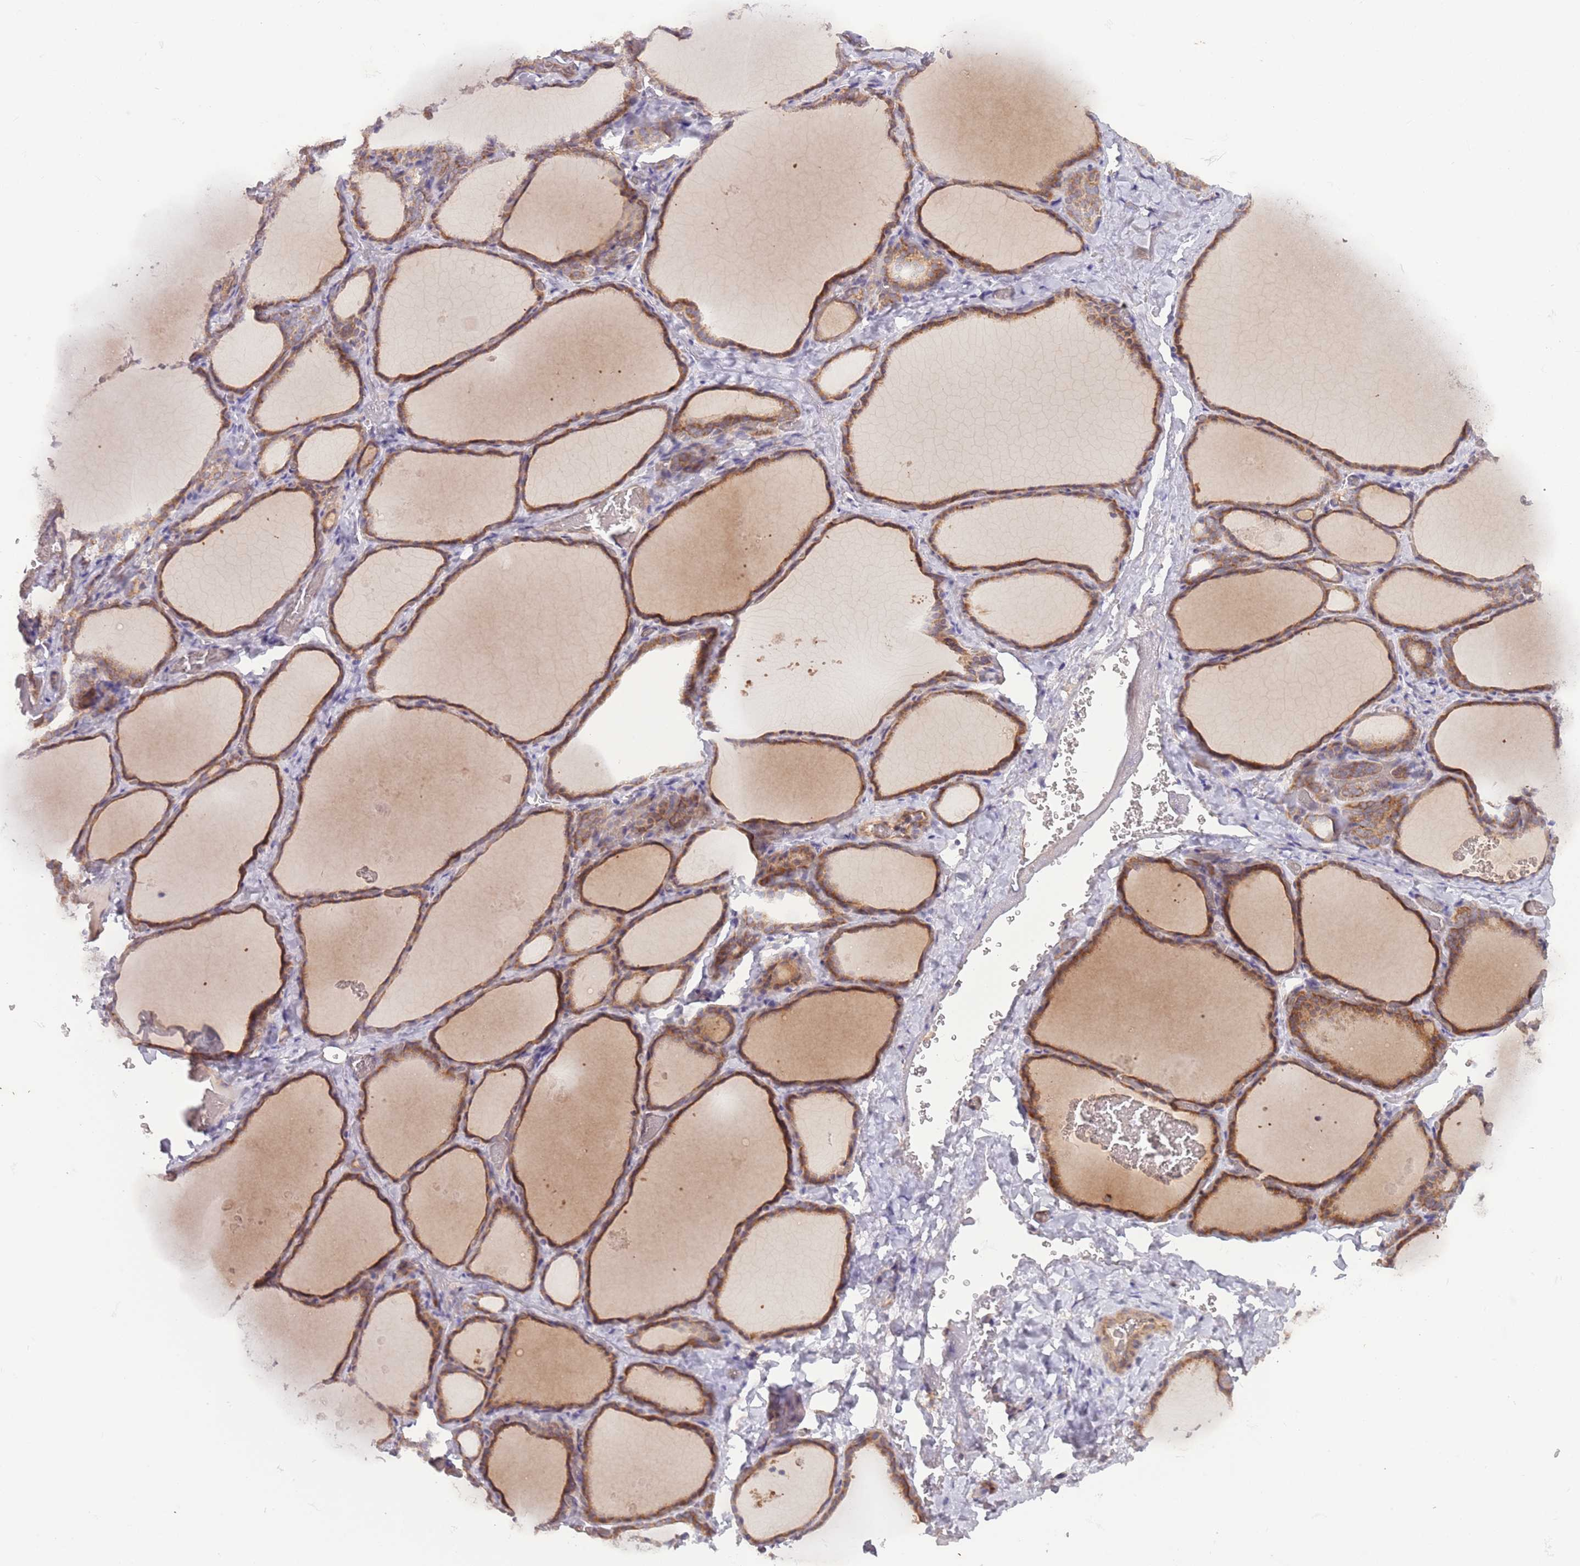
{"staining": {"intensity": "moderate", "quantity": ">75%", "location": "cytoplasmic/membranous"}, "tissue": "thyroid gland", "cell_type": "Glandular cells", "image_type": "normal", "snomed": [{"axis": "morphology", "description": "Normal tissue, NOS"}, {"axis": "topography", "description": "Thyroid gland"}], "caption": "High-power microscopy captured an immunohistochemistry image of benign thyroid gland, revealing moderate cytoplasmic/membranous staining in about >75% of glandular cells.", "gene": "LDHD", "patient": {"sex": "female", "age": 39}}